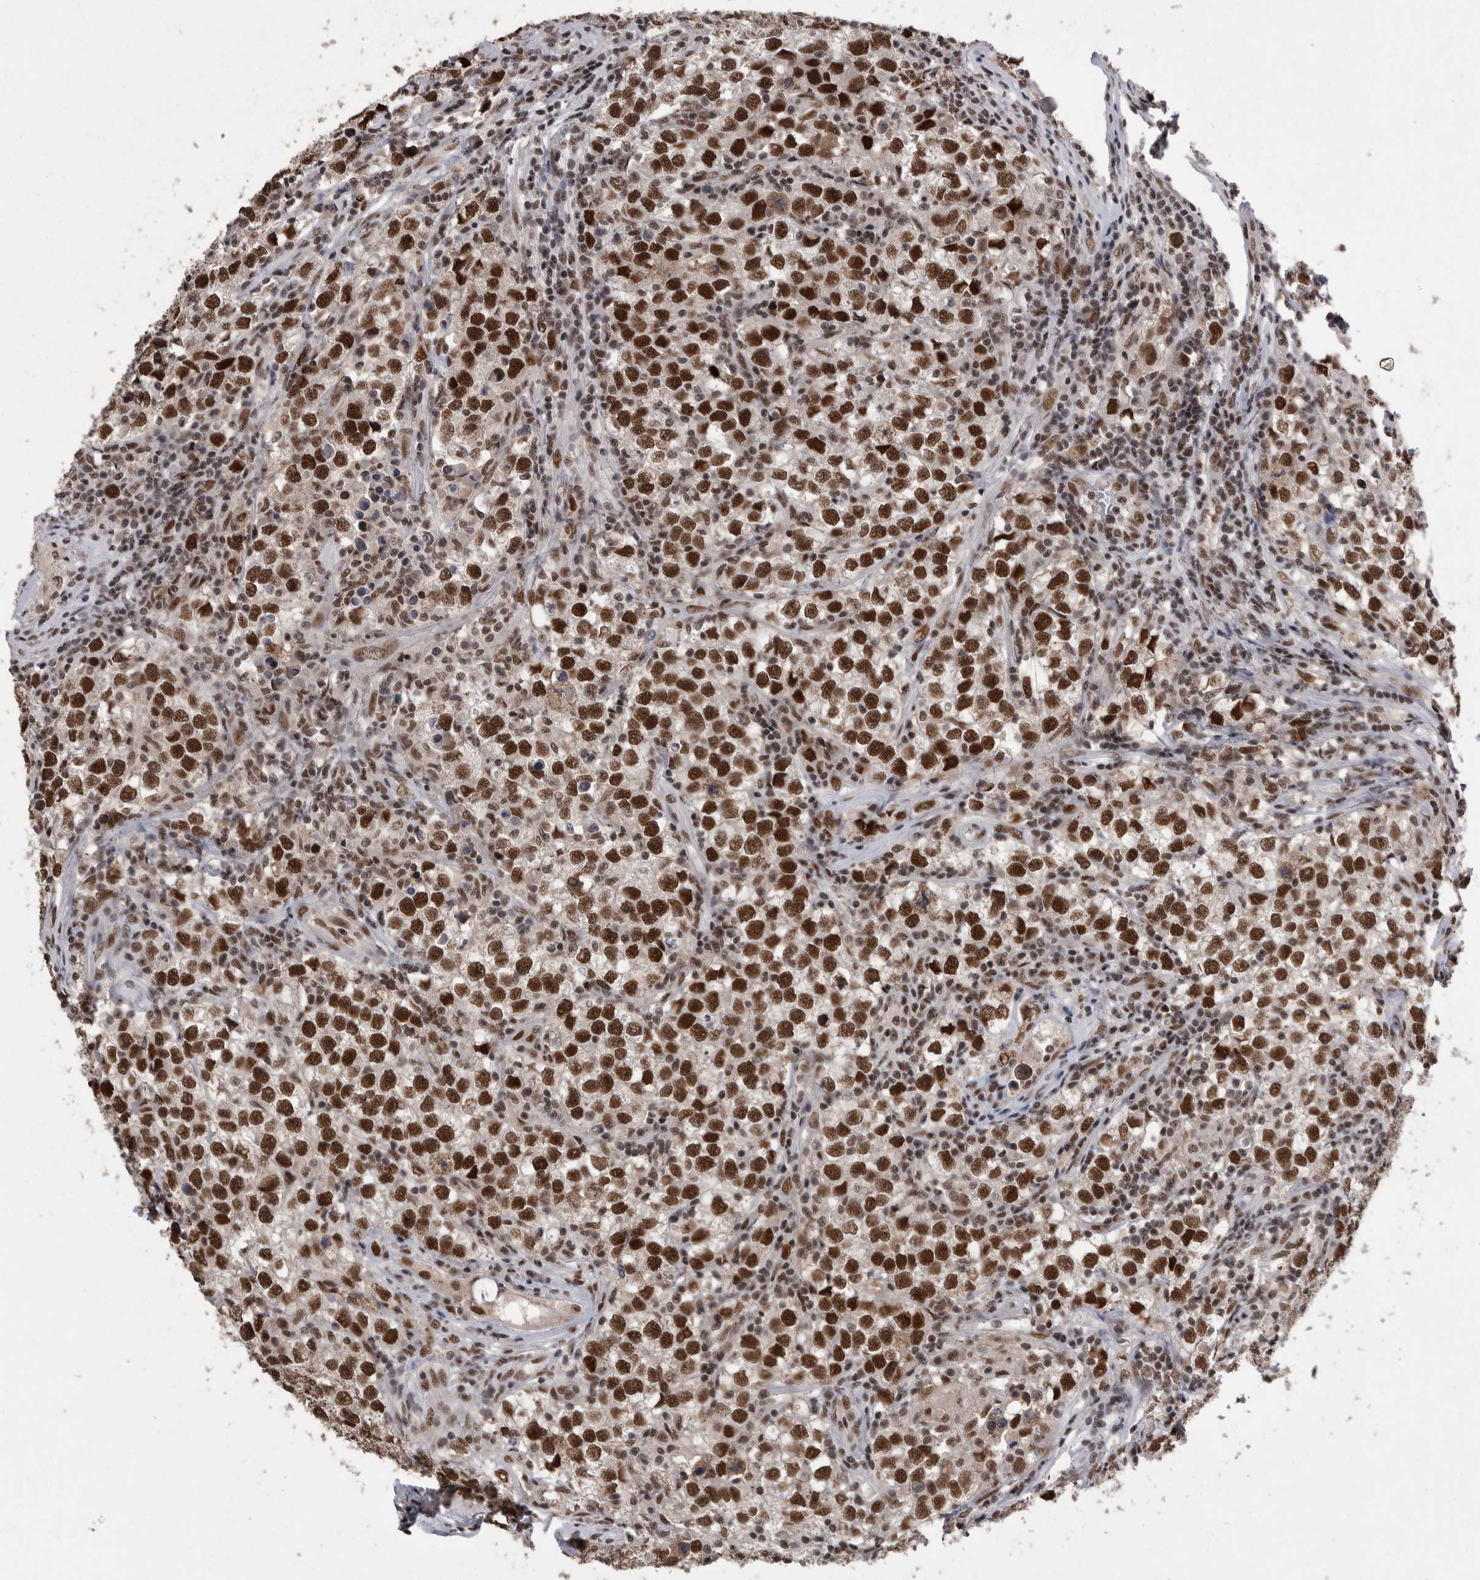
{"staining": {"intensity": "strong", "quantity": ">75%", "location": "nuclear"}, "tissue": "testis cancer", "cell_type": "Tumor cells", "image_type": "cancer", "snomed": [{"axis": "morphology", "description": "Seminoma, NOS"}, {"axis": "morphology", "description": "Carcinoma, Embryonal, NOS"}, {"axis": "topography", "description": "Testis"}], "caption": "Strong nuclear protein positivity is appreciated in approximately >75% of tumor cells in testis cancer (embryonal carcinoma). The protein of interest is shown in brown color, while the nuclei are stained blue.", "gene": "DMTF1", "patient": {"sex": "male", "age": 28}}